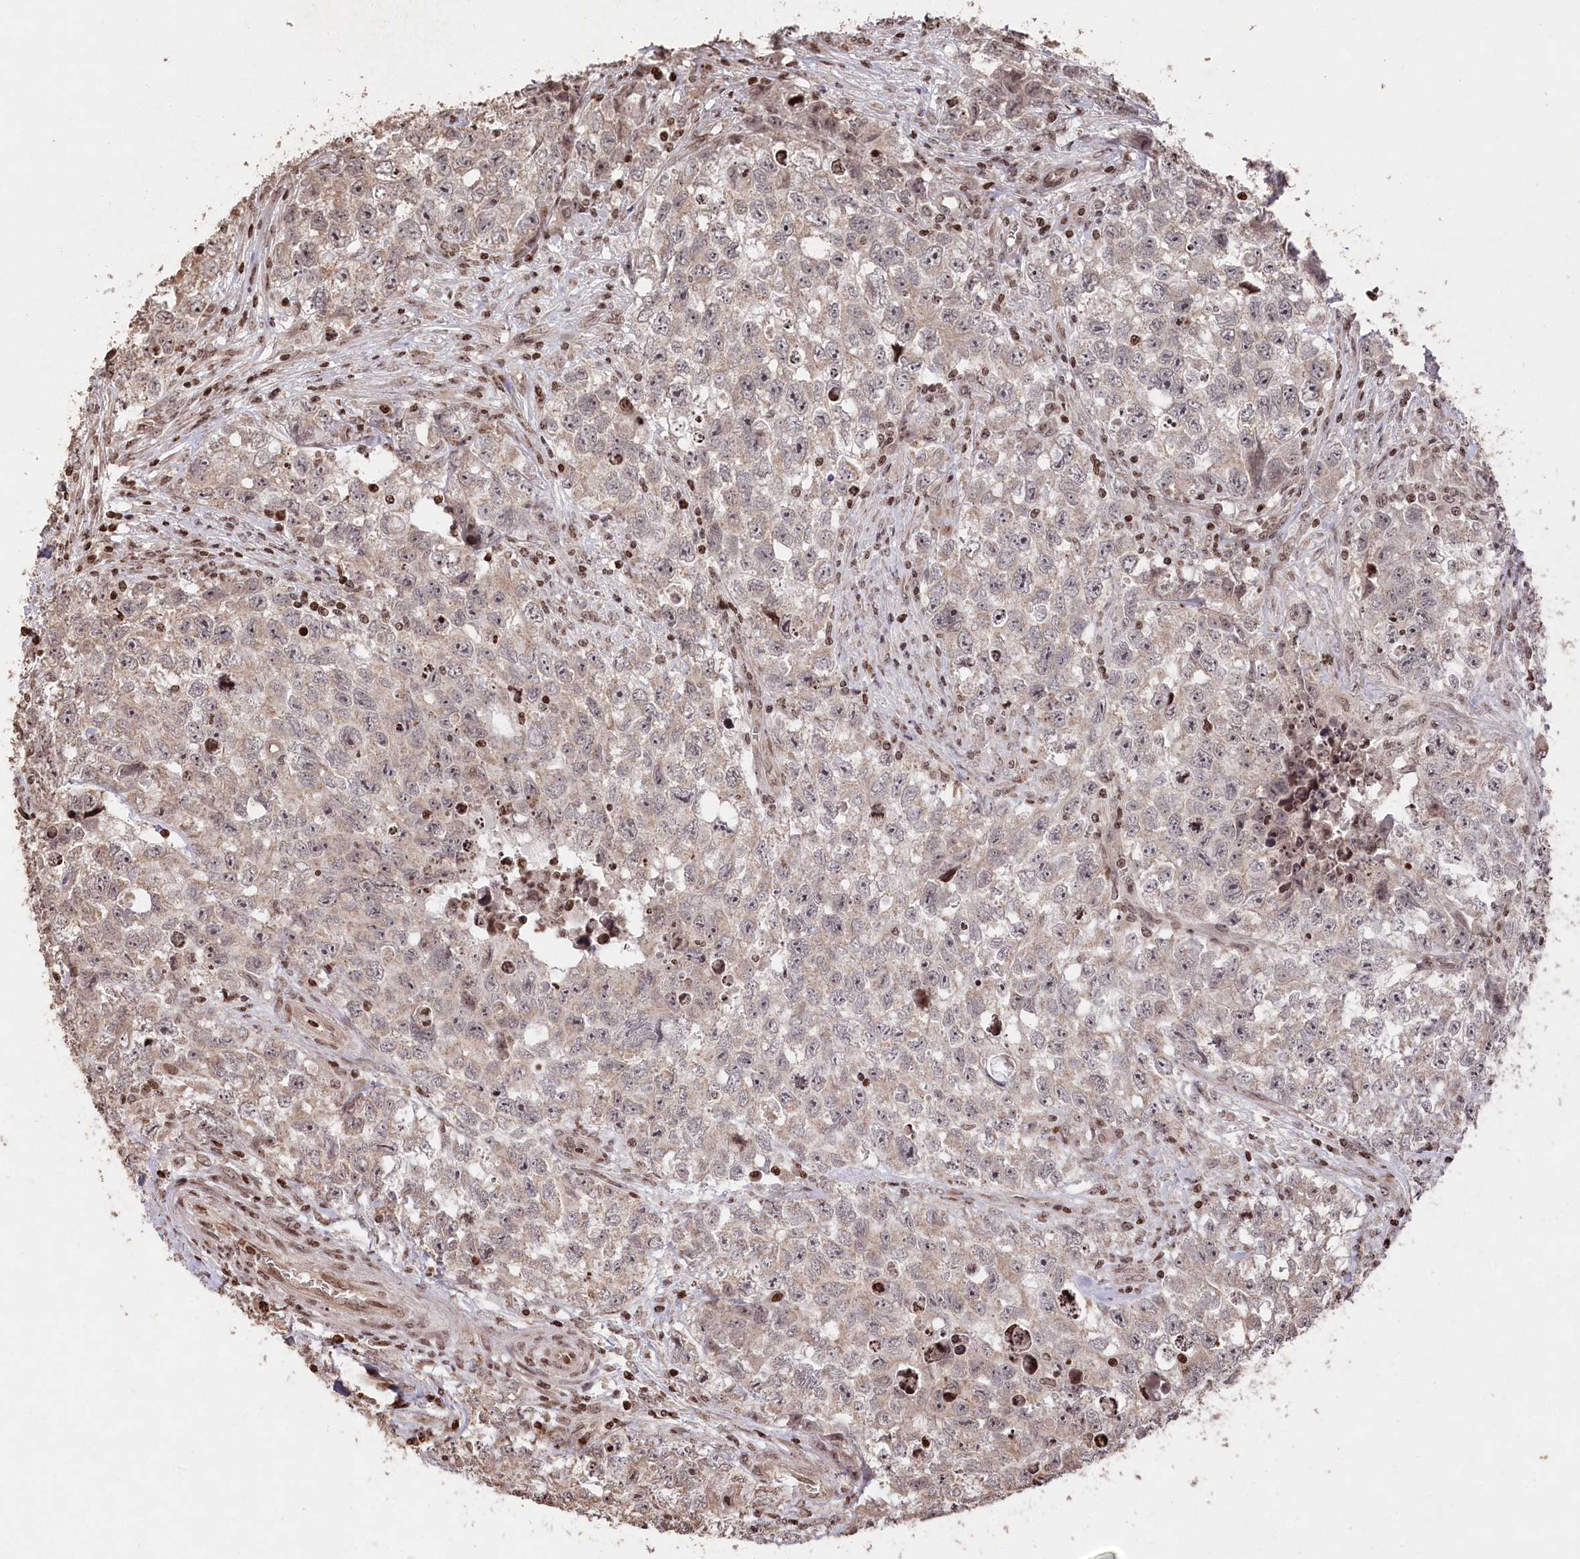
{"staining": {"intensity": "weak", "quantity": ">75%", "location": "cytoplasmic/membranous,nuclear"}, "tissue": "testis cancer", "cell_type": "Tumor cells", "image_type": "cancer", "snomed": [{"axis": "morphology", "description": "Seminoma, NOS"}, {"axis": "morphology", "description": "Carcinoma, Embryonal, NOS"}, {"axis": "topography", "description": "Testis"}], "caption": "Weak cytoplasmic/membranous and nuclear protein staining is appreciated in approximately >75% of tumor cells in embryonal carcinoma (testis).", "gene": "CCSER2", "patient": {"sex": "male", "age": 43}}